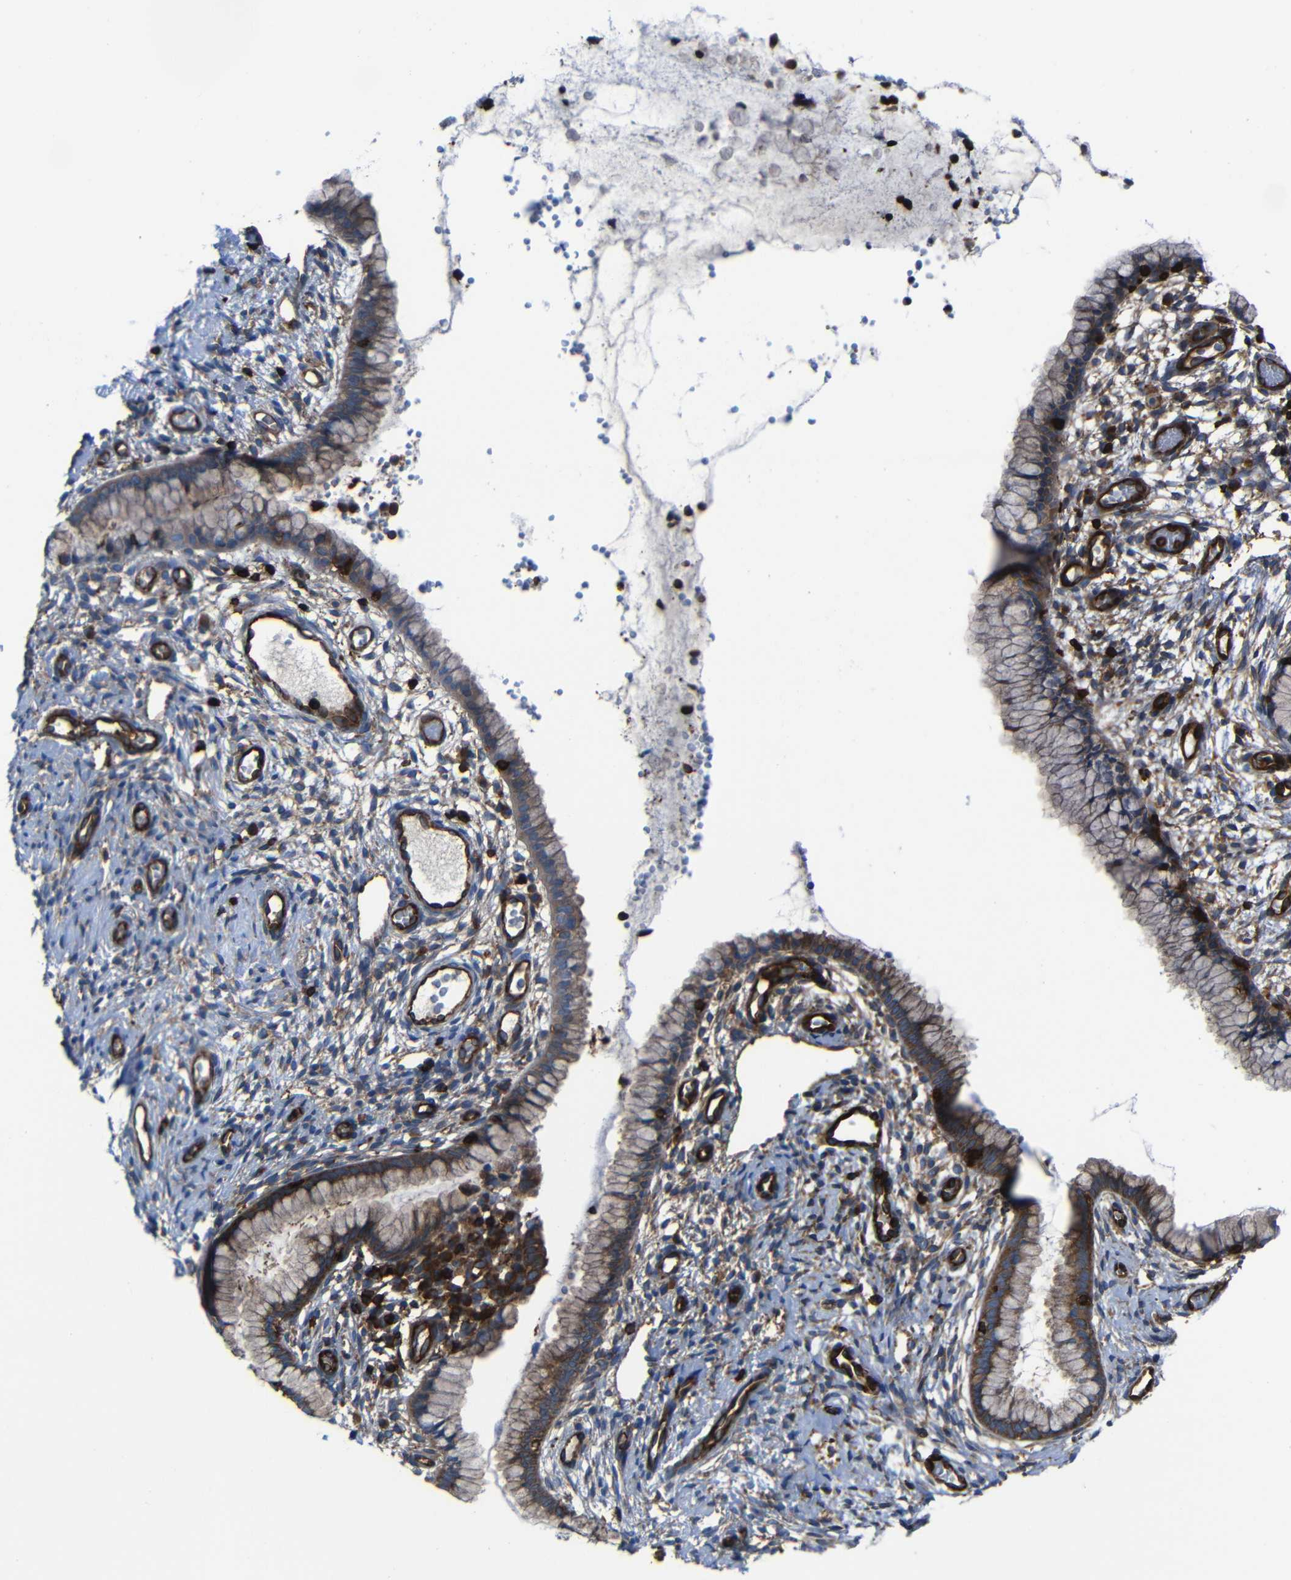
{"staining": {"intensity": "moderate", "quantity": "25%-75%", "location": "cytoplasmic/membranous"}, "tissue": "cervix", "cell_type": "Glandular cells", "image_type": "normal", "snomed": [{"axis": "morphology", "description": "Normal tissue, NOS"}, {"axis": "topography", "description": "Cervix"}], "caption": "Glandular cells show medium levels of moderate cytoplasmic/membranous expression in approximately 25%-75% of cells in unremarkable human cervix. The protein of interest is shown in brown color, while the nuclei are stained blue.", "gene": "ARHGEF1", "patient": {"sex": "female", "age": 65}}